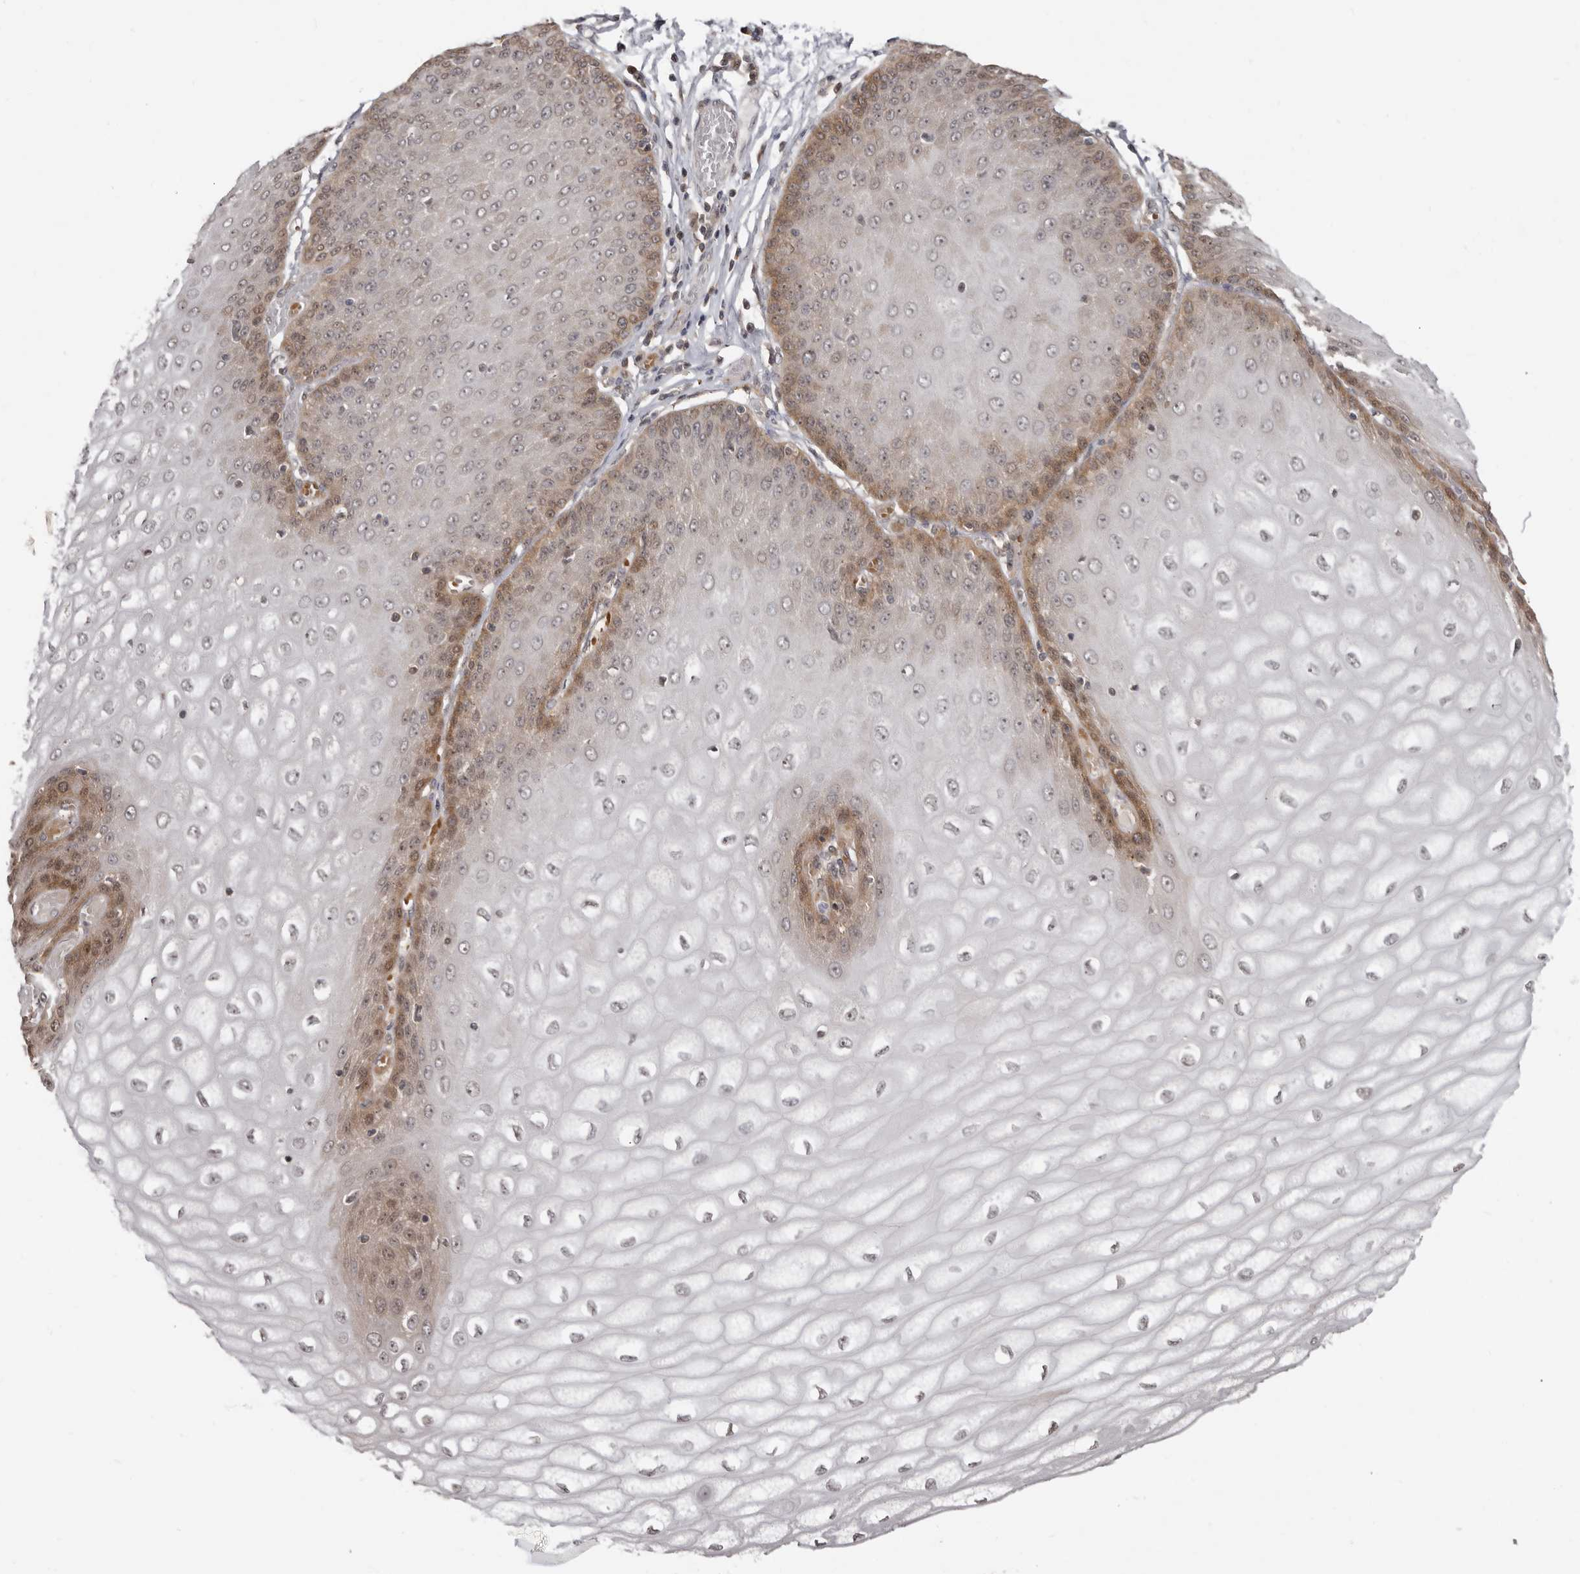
{"staining": {"intensity": "moderate", "quantity": "25%-75%", "location": "cytoplasmic/membranous,nuclear"}, "tissue": "esophagus", "cell_type": "Squamous epithelial cells", "image_type": "normal", "snomed": [{"axis": "morphology", "description": "Normal tissue, NOS"}, {"axis": "topography", "description": "Esophagus"}], "caption": "An immunohistochemistry image of unremarkable tissue is shown. Protein staining in brown shows moderate cytoplasmic/membranous,nuclear positivity in esophagus within squamous epithelial cells.", "gene": "BAD", "patient": {"sex": "male", "age": 60}}